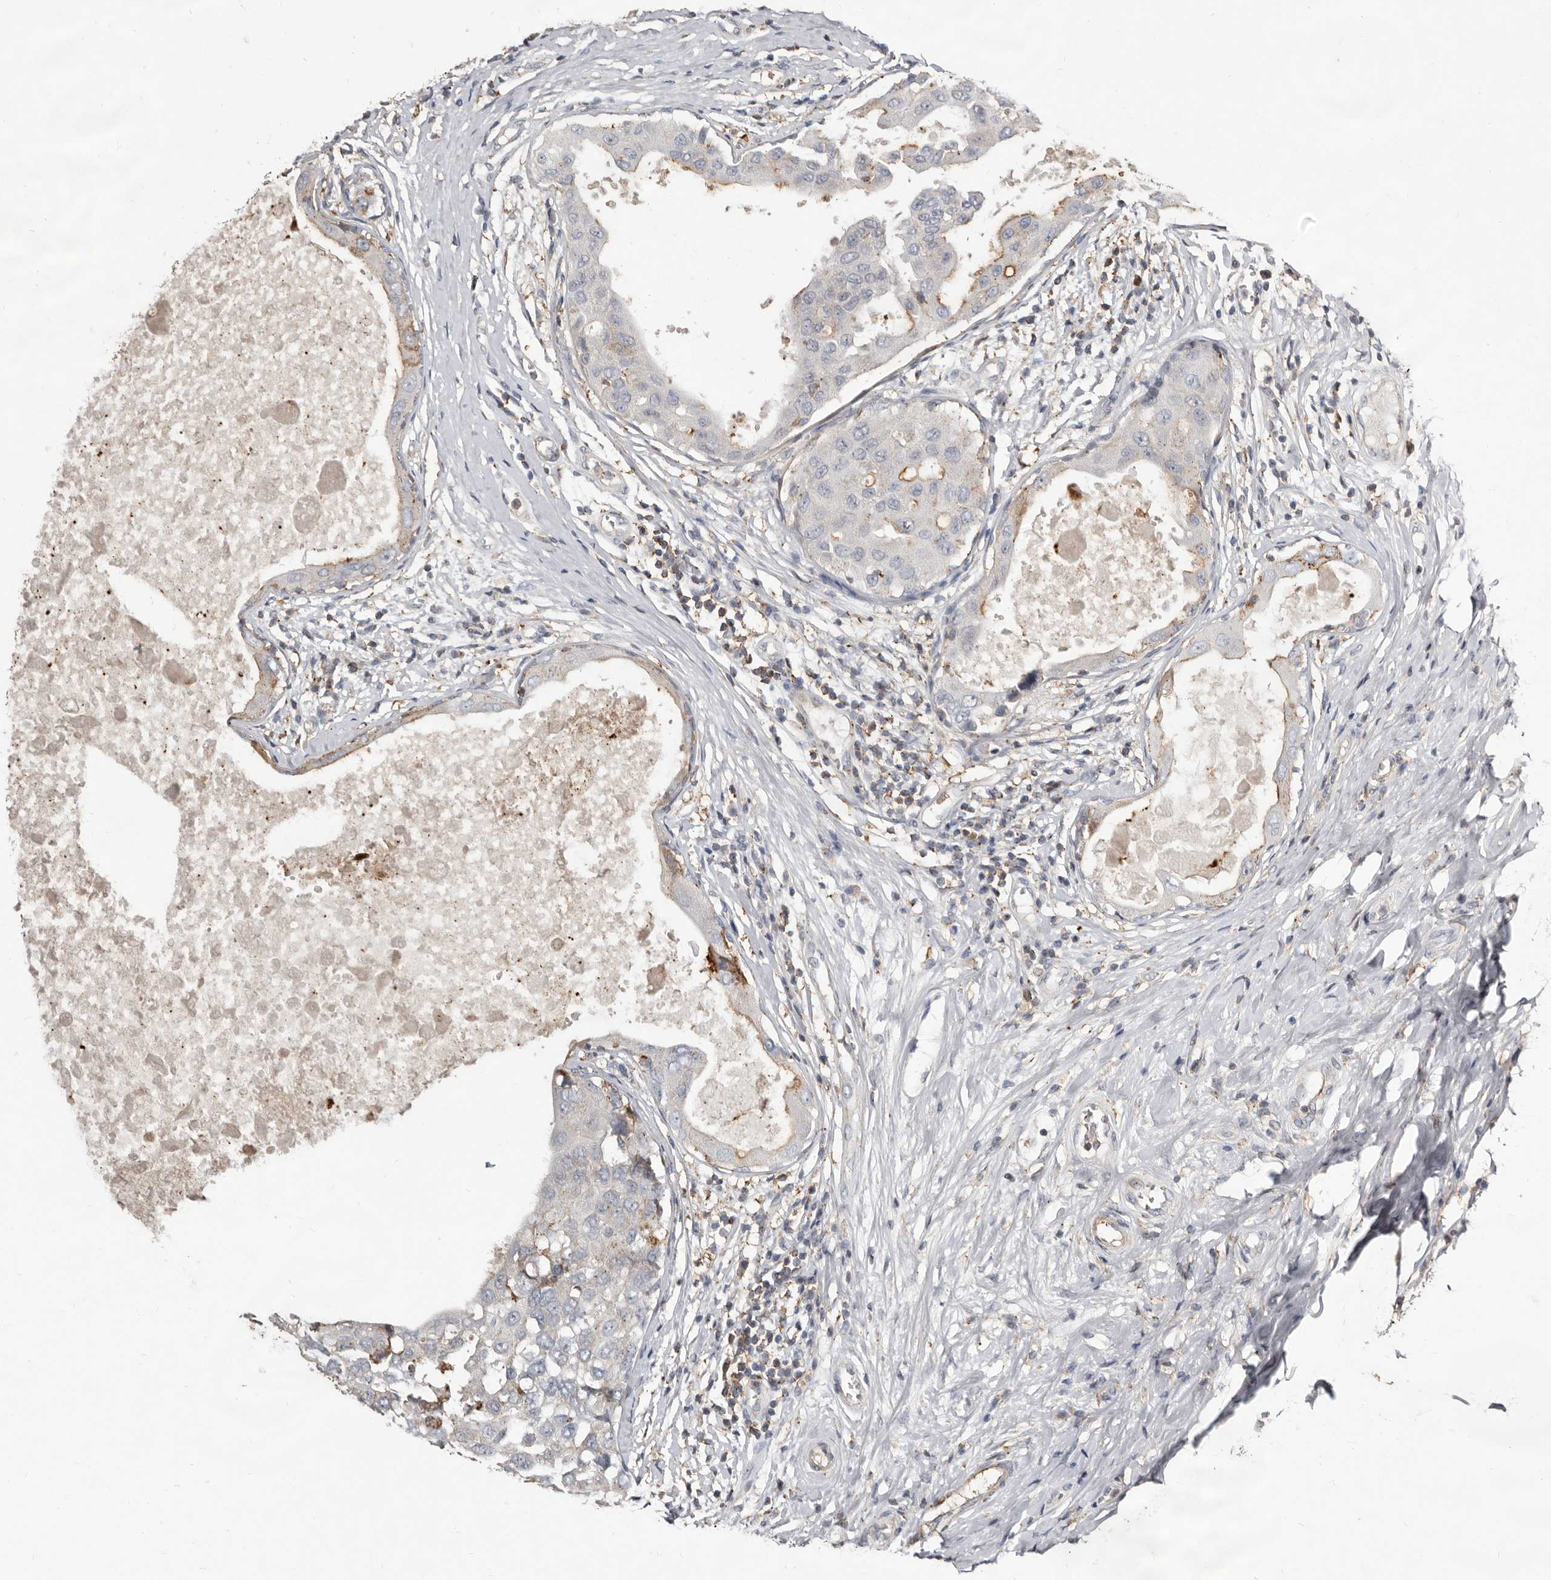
{"staining": {"intensity": "weak", "quantity": "<25%", "location": "cytoplasmic/membranous"}, "tissue": "breast cancer", "cell_type": "Tumor cells", "image_type": "cancer", "snomed": [{"axis": "morphology", "description": "Duct carcinoma"}, {"axis": "topography", "description": "Breast"}], "caption": "Breast cancer (intraductal carcinoma) stained for a protein using immunohistochemistry (IHC) shows no positivity tumor cells.", "gene": "KIF26B", "patient": {"sex": "female", "age": 27}}